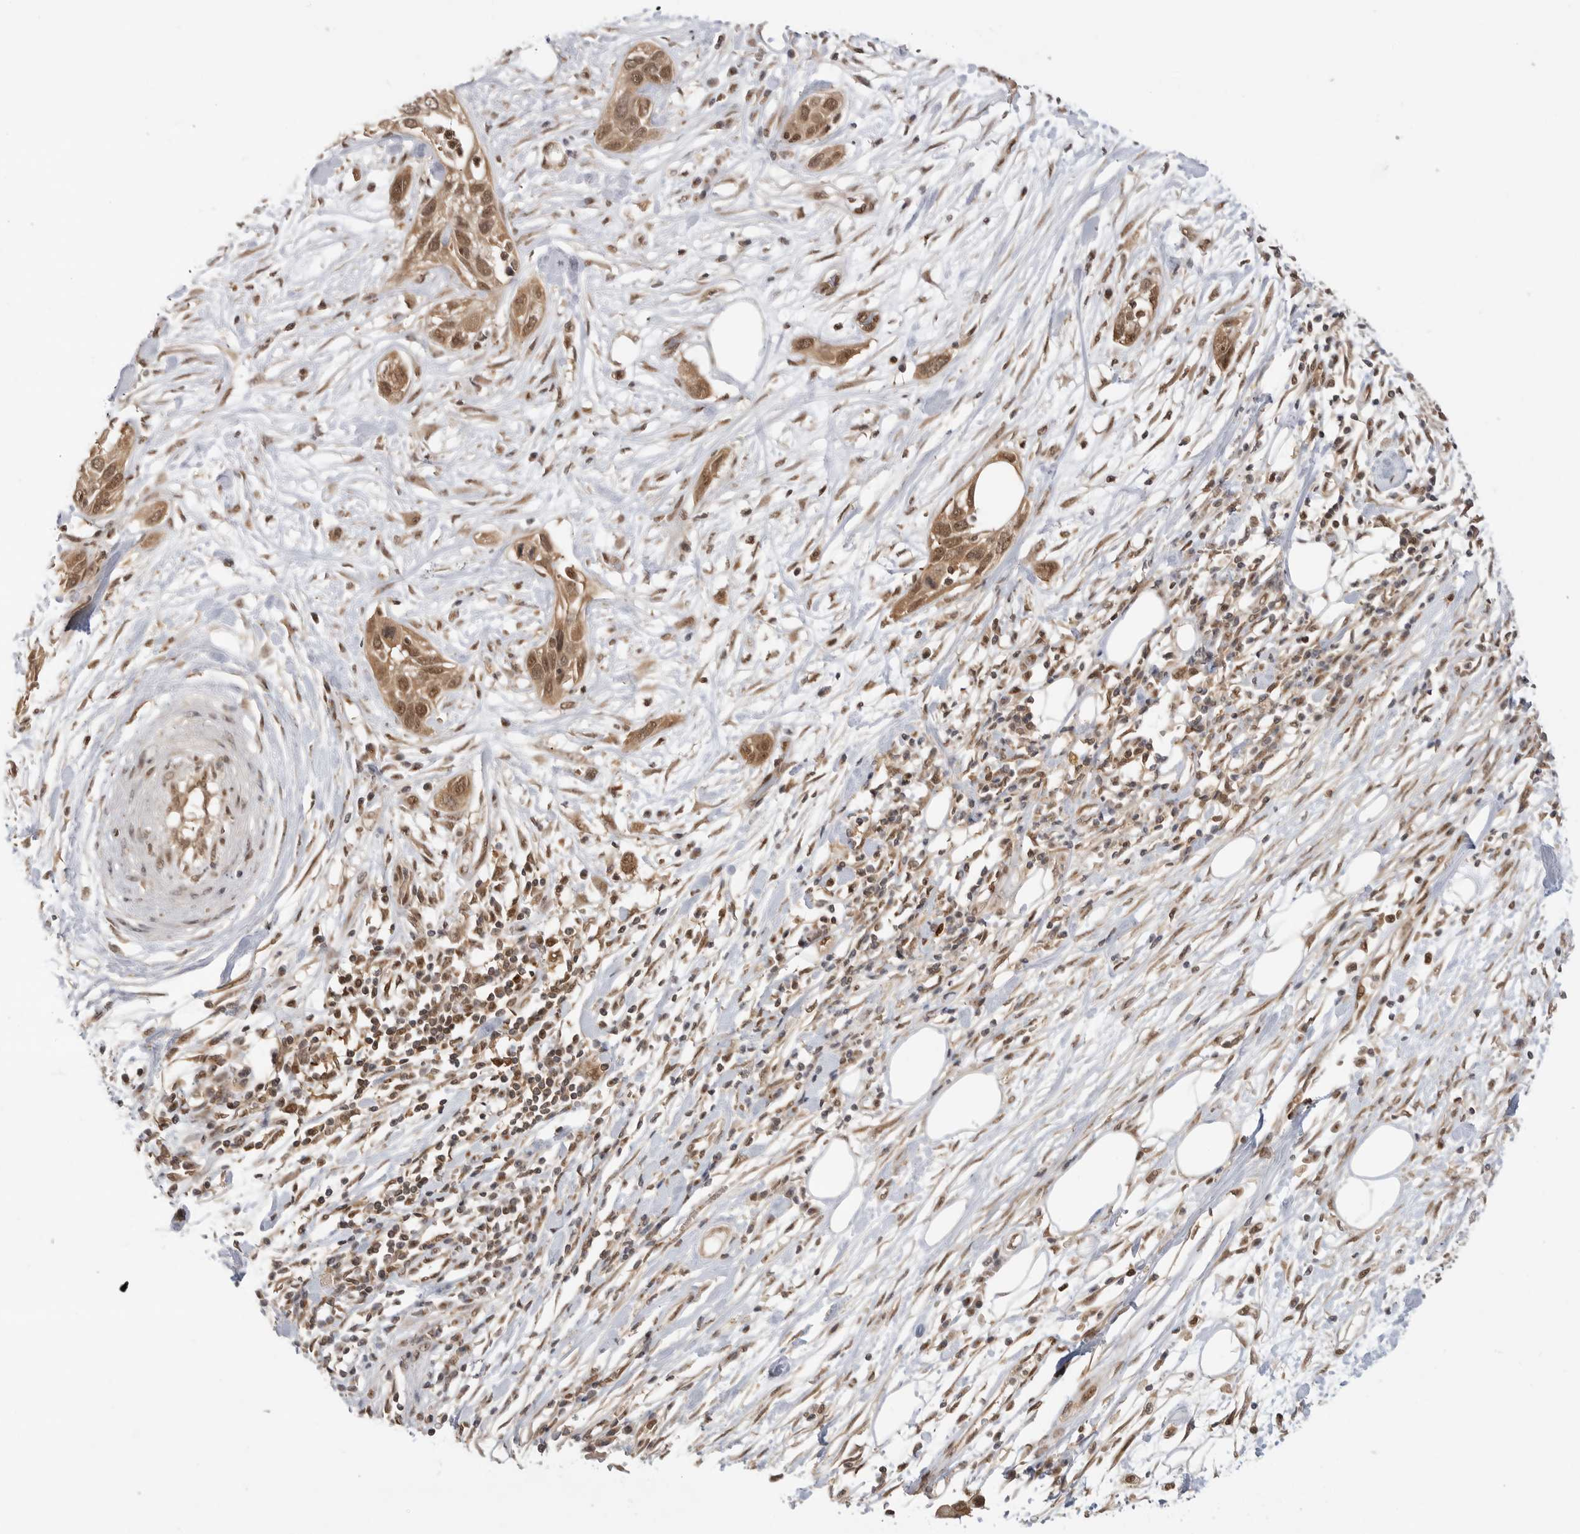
{"staining": {"intensity": "moderate", "quantity": ">75%", "location": "cytoplasmic/membranous,nuclear"}, "tissue": "pancreatic cancer", "cell_type": "Tumor cells", "image_type": "cancer", "snomed": [{"axis": "morphology", "description": "Adenocarcinoma, NOS"}, {"axis": "topography", "description": "Pancreas"}], "caption": "Moderate cytoplasmic/membranous and nuclear staining for a protein is present in approximately >75% of tumor cells of pancreatic cancer (adenocarcinoma) using immunohistochemistry.", "gene": "ALKAL1", "patient": {"sex": "female", "age": 60}}